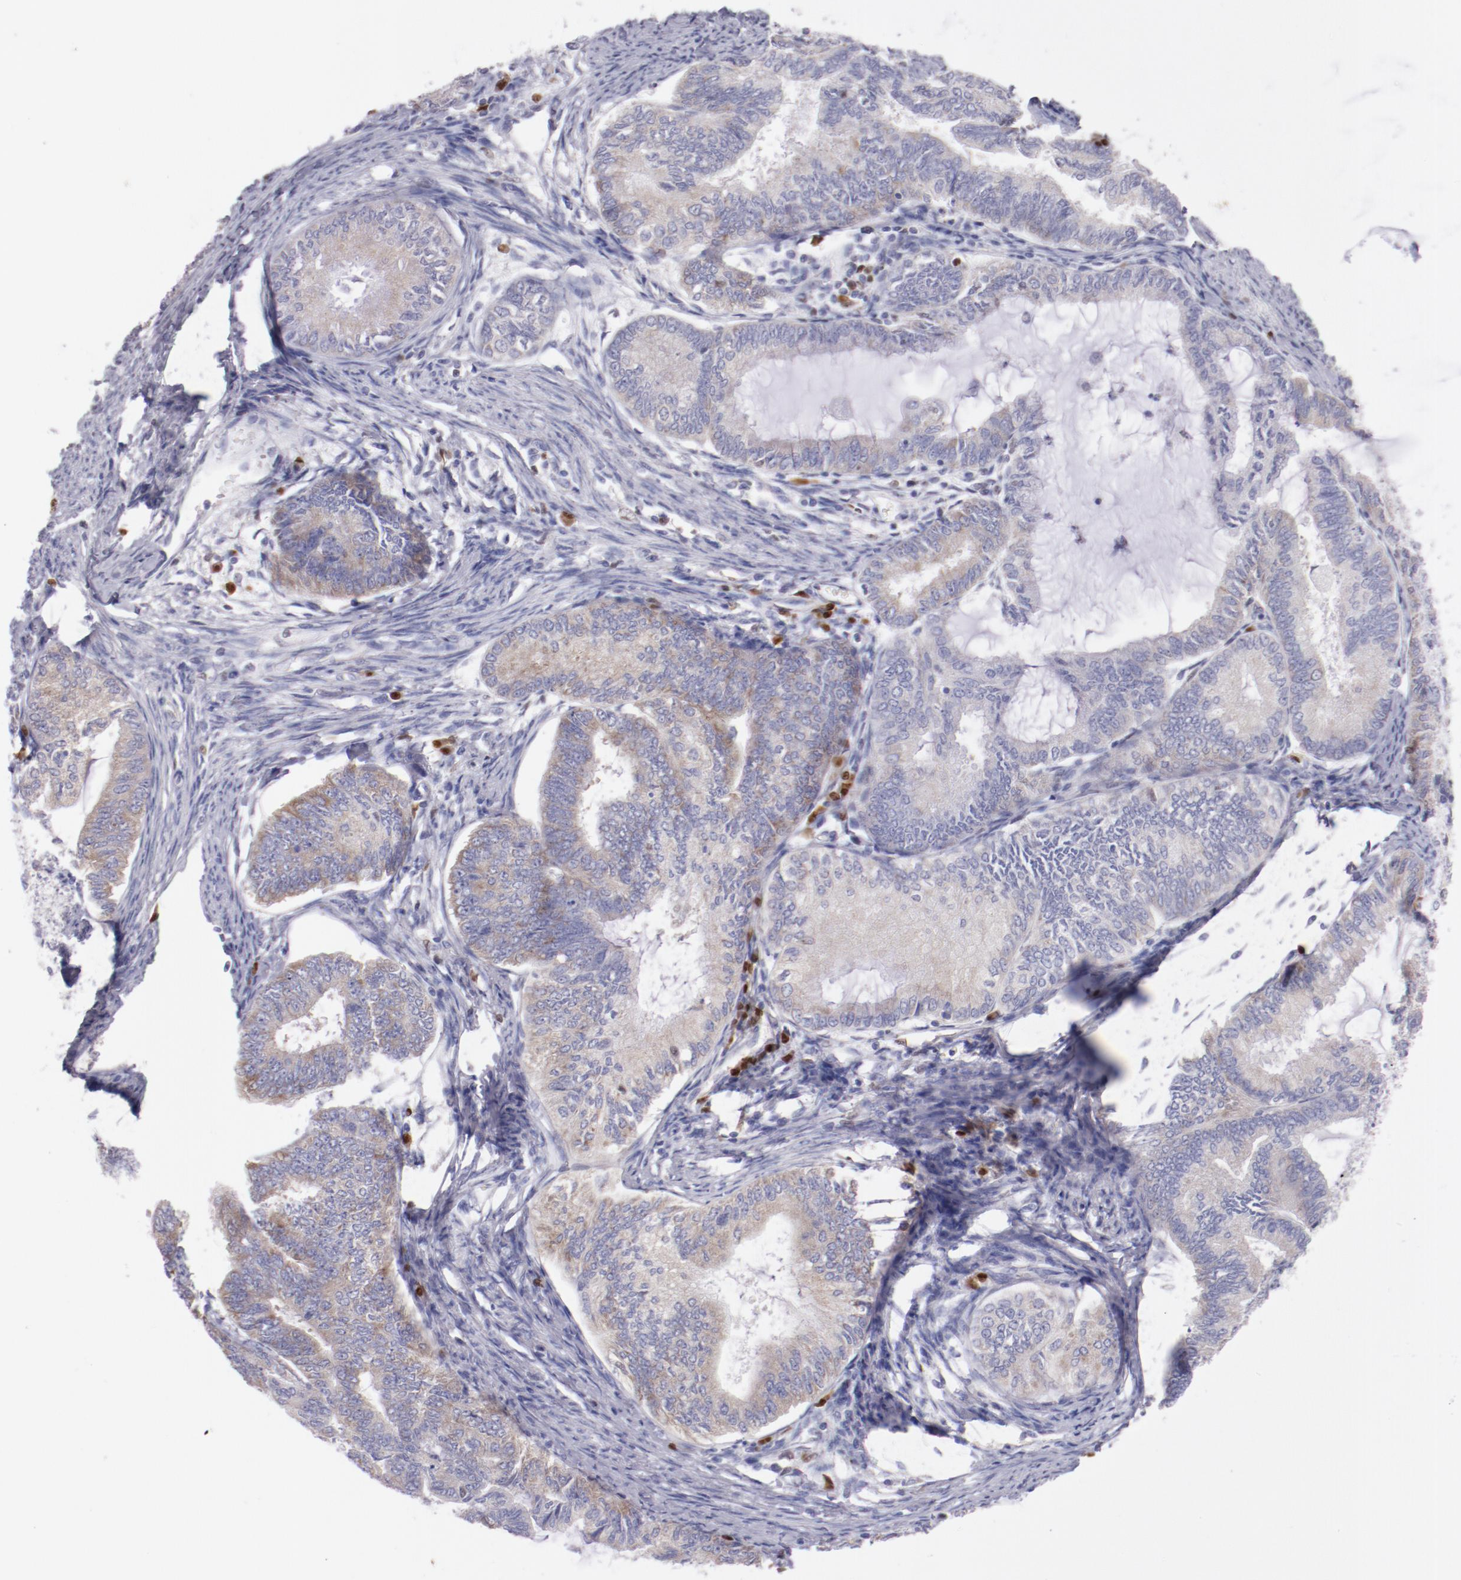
{"staining": {"intensity": "weak", "quantity": ">75%", "location": "cytoplasmic/membranous"}, "tissue": "endometrial cancer", "cell_type": "Tumor cells", "image_type": "cancer", "snomed": [{"axis": "morphology", "description": "Adenocarcinoma, NOS"}, {"axis": "topography", "description": "Endometrium"}], "caption": "Endometrial cancer (adenocarcinoma) tissue displays weak cytoplasmic/membranous staining in approximately >75% of tumor cells, visualized by immunohistochemistry.", "gene": "IRF8", "patient": {"sex": "female", "age": 86}}